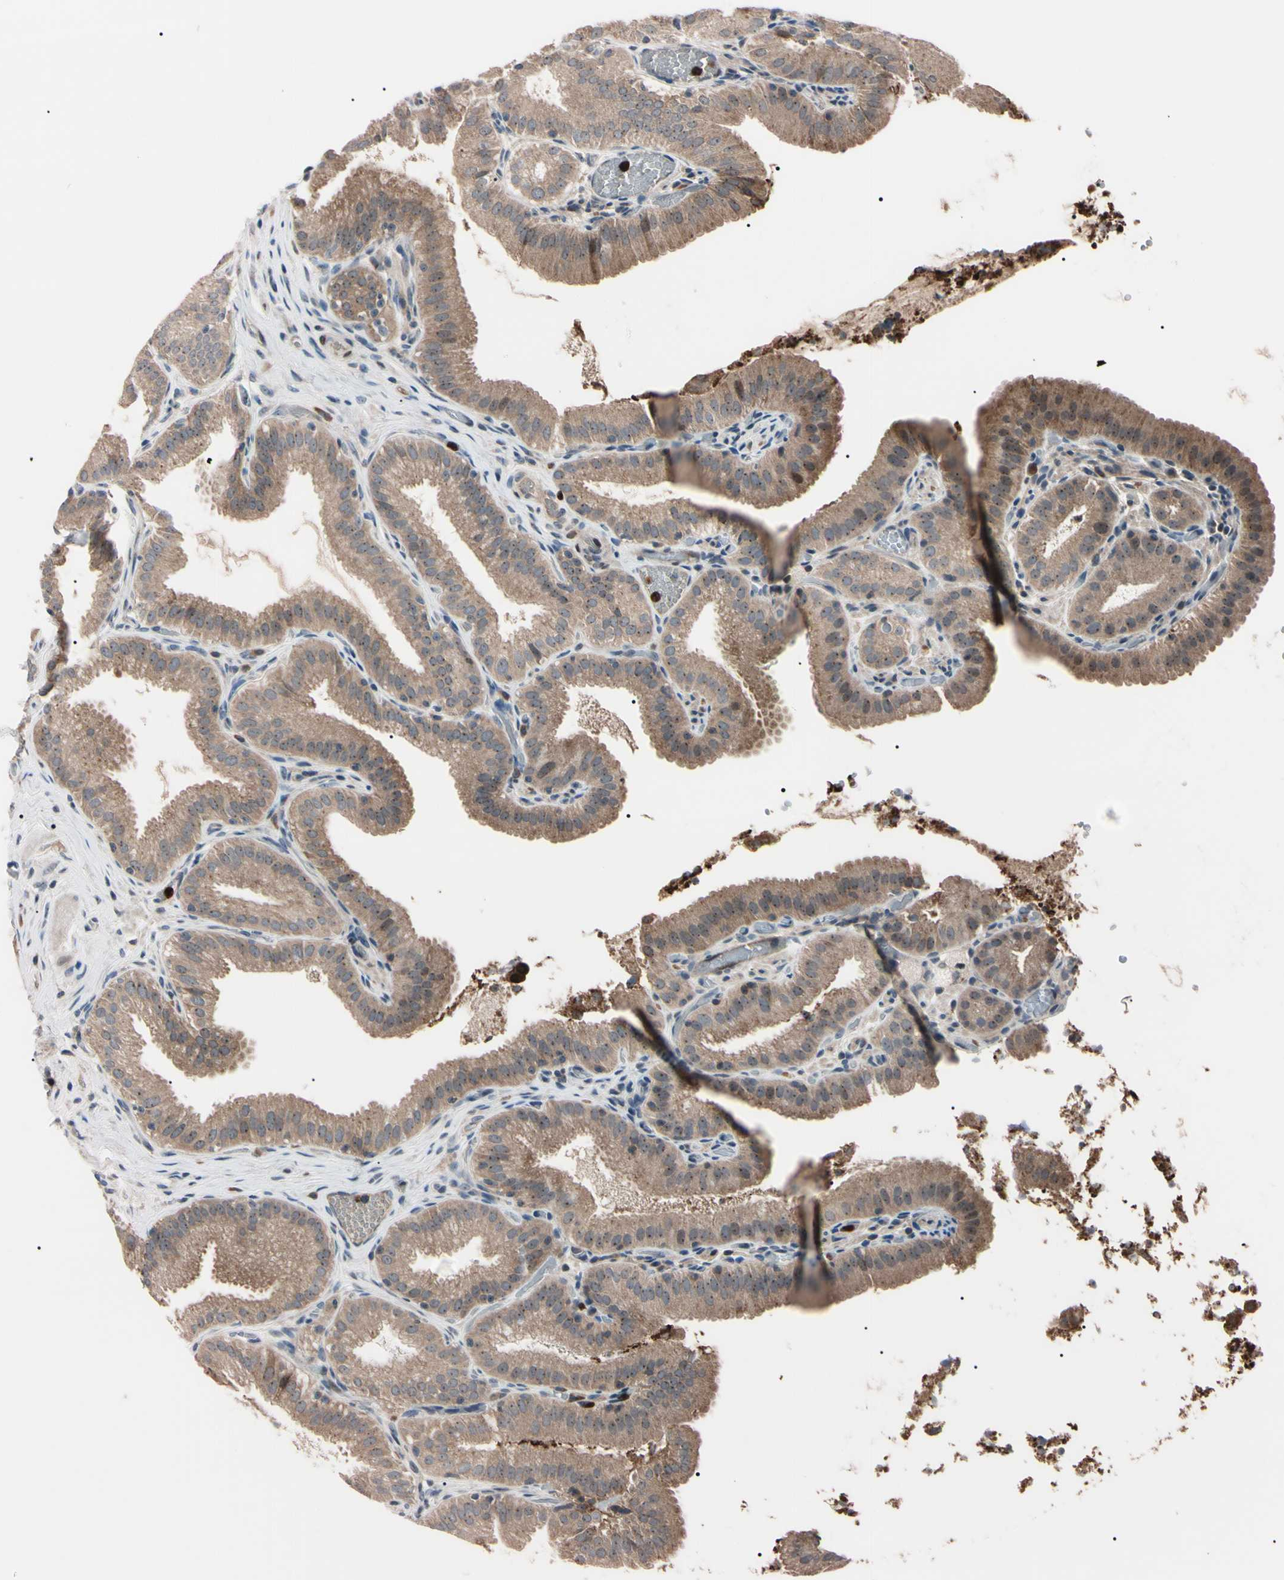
{"staining": {"intensity": "moderate", "quantity": ">75%", "location": "cytoplasmic/membranous"}, "tissue": "gallbladder", "cell_type": "Glandular cells", "image_type": "normal", "snomed": [{"axis": "morphology", "description": "Normal tissue, NOS"}, {"axis": "topography", "description": "Gallbladder"}], "caption": "Immunohistochemistry (IHC) image of unremarkable gallbladder stained for a protein (brown), which reveals medium levels of moderate cytoplasmic/membranous staining in approximately >75% of glandular cells.", "gene": "TRAF5", "patient": {"sex": "male", "age": 54}}